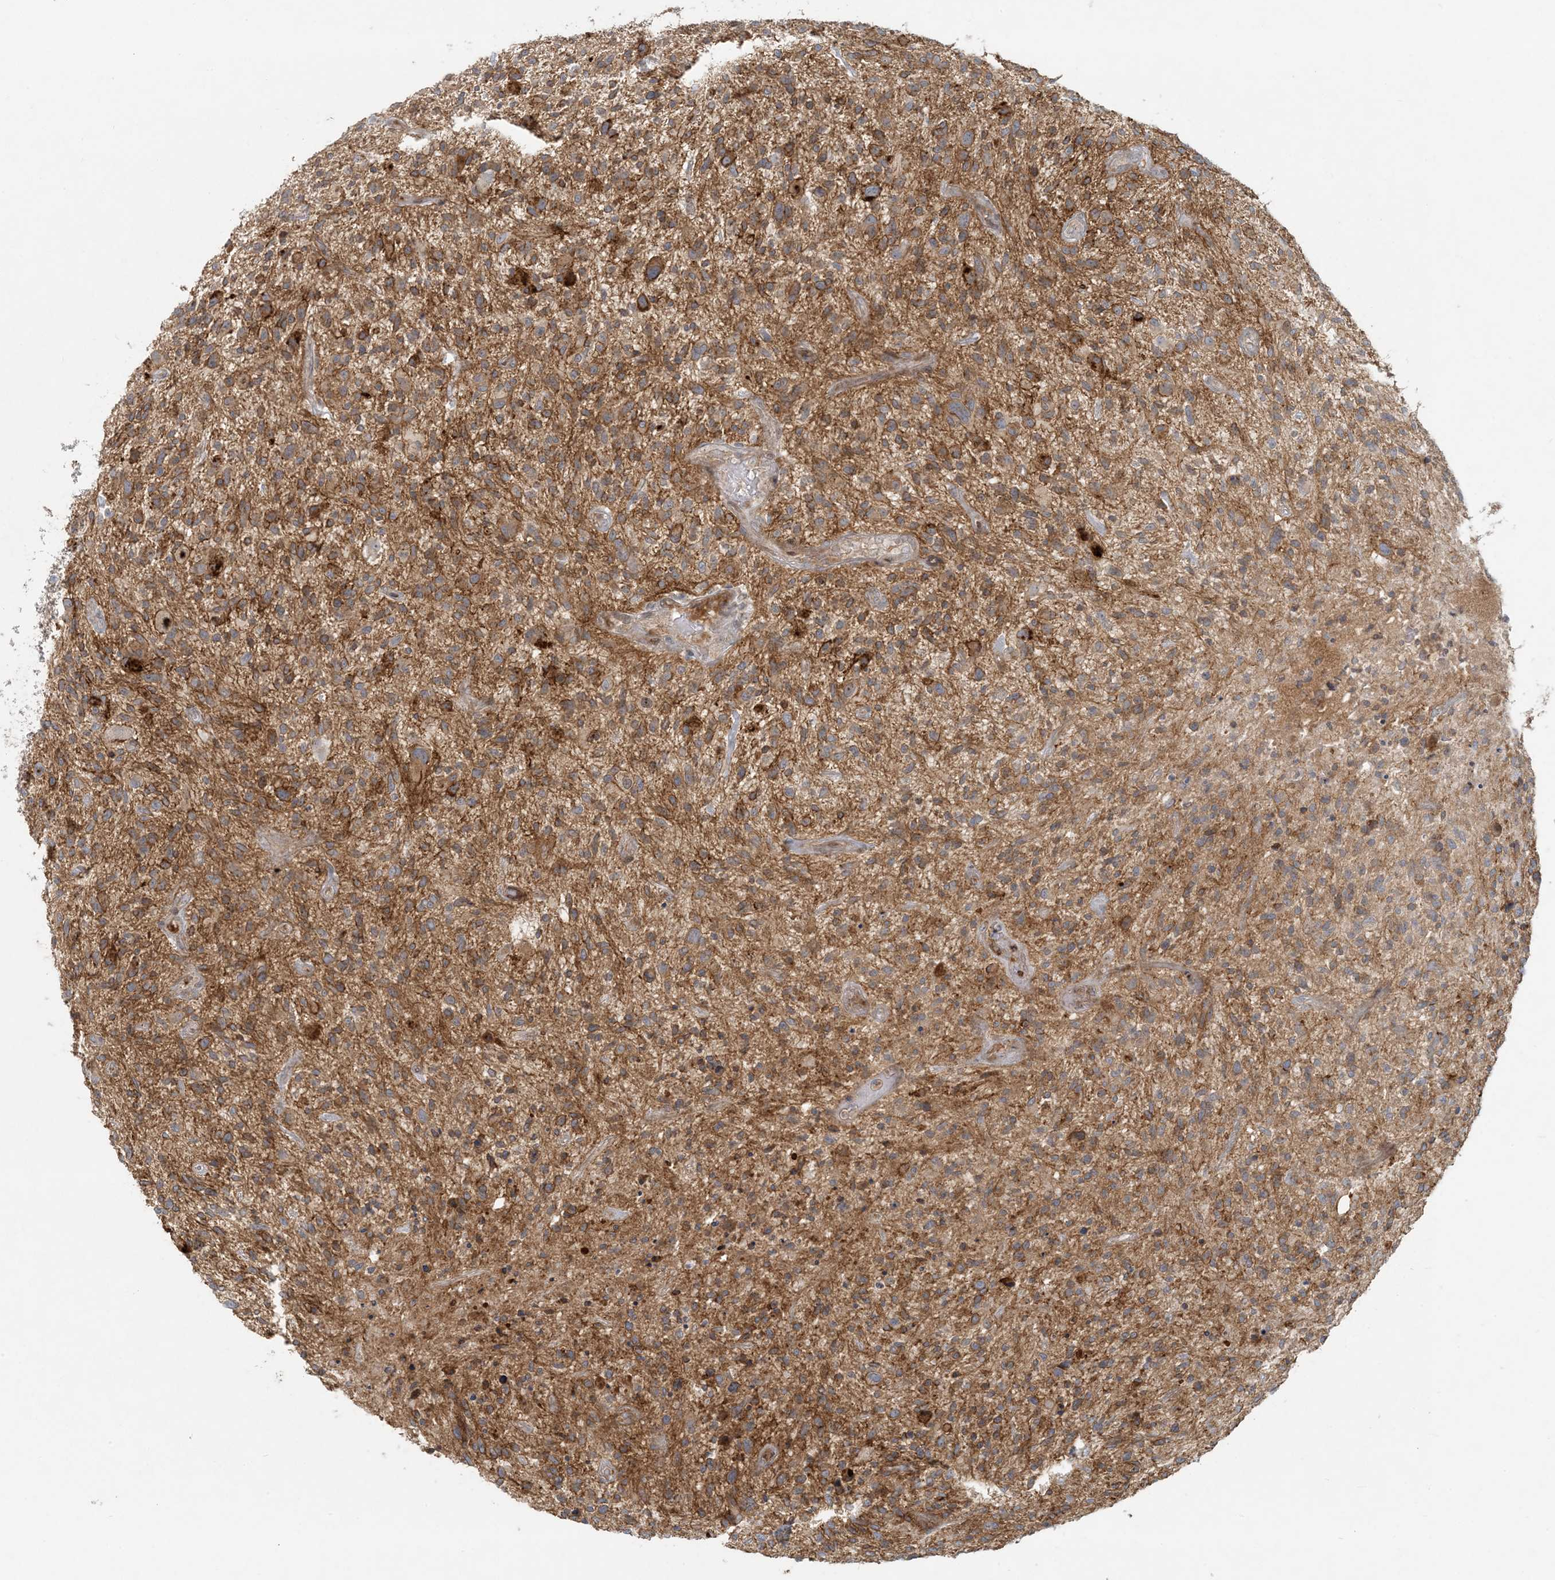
{"staining": {"intensity": "moderate", "quantity": ">75%", "location": "cytoplasmic/membranous"}, "tissue": "glioma", "cell_type": "Tumor cells", "image_type": "cancer", "snomed": [{"axis": "morphology", "description": "Glioma, malignant, High grade"}, {"axis": "topography", "description": "Brain"}], "caption": "Moderate cytoplasmic/membranous positivity for a protein is seen in approximately >75% of tumor cells of malignant high-grade glioma using immunohistochemistry.", "gene": "HACL1", "patient": {"sex": "male", "age": 47}}